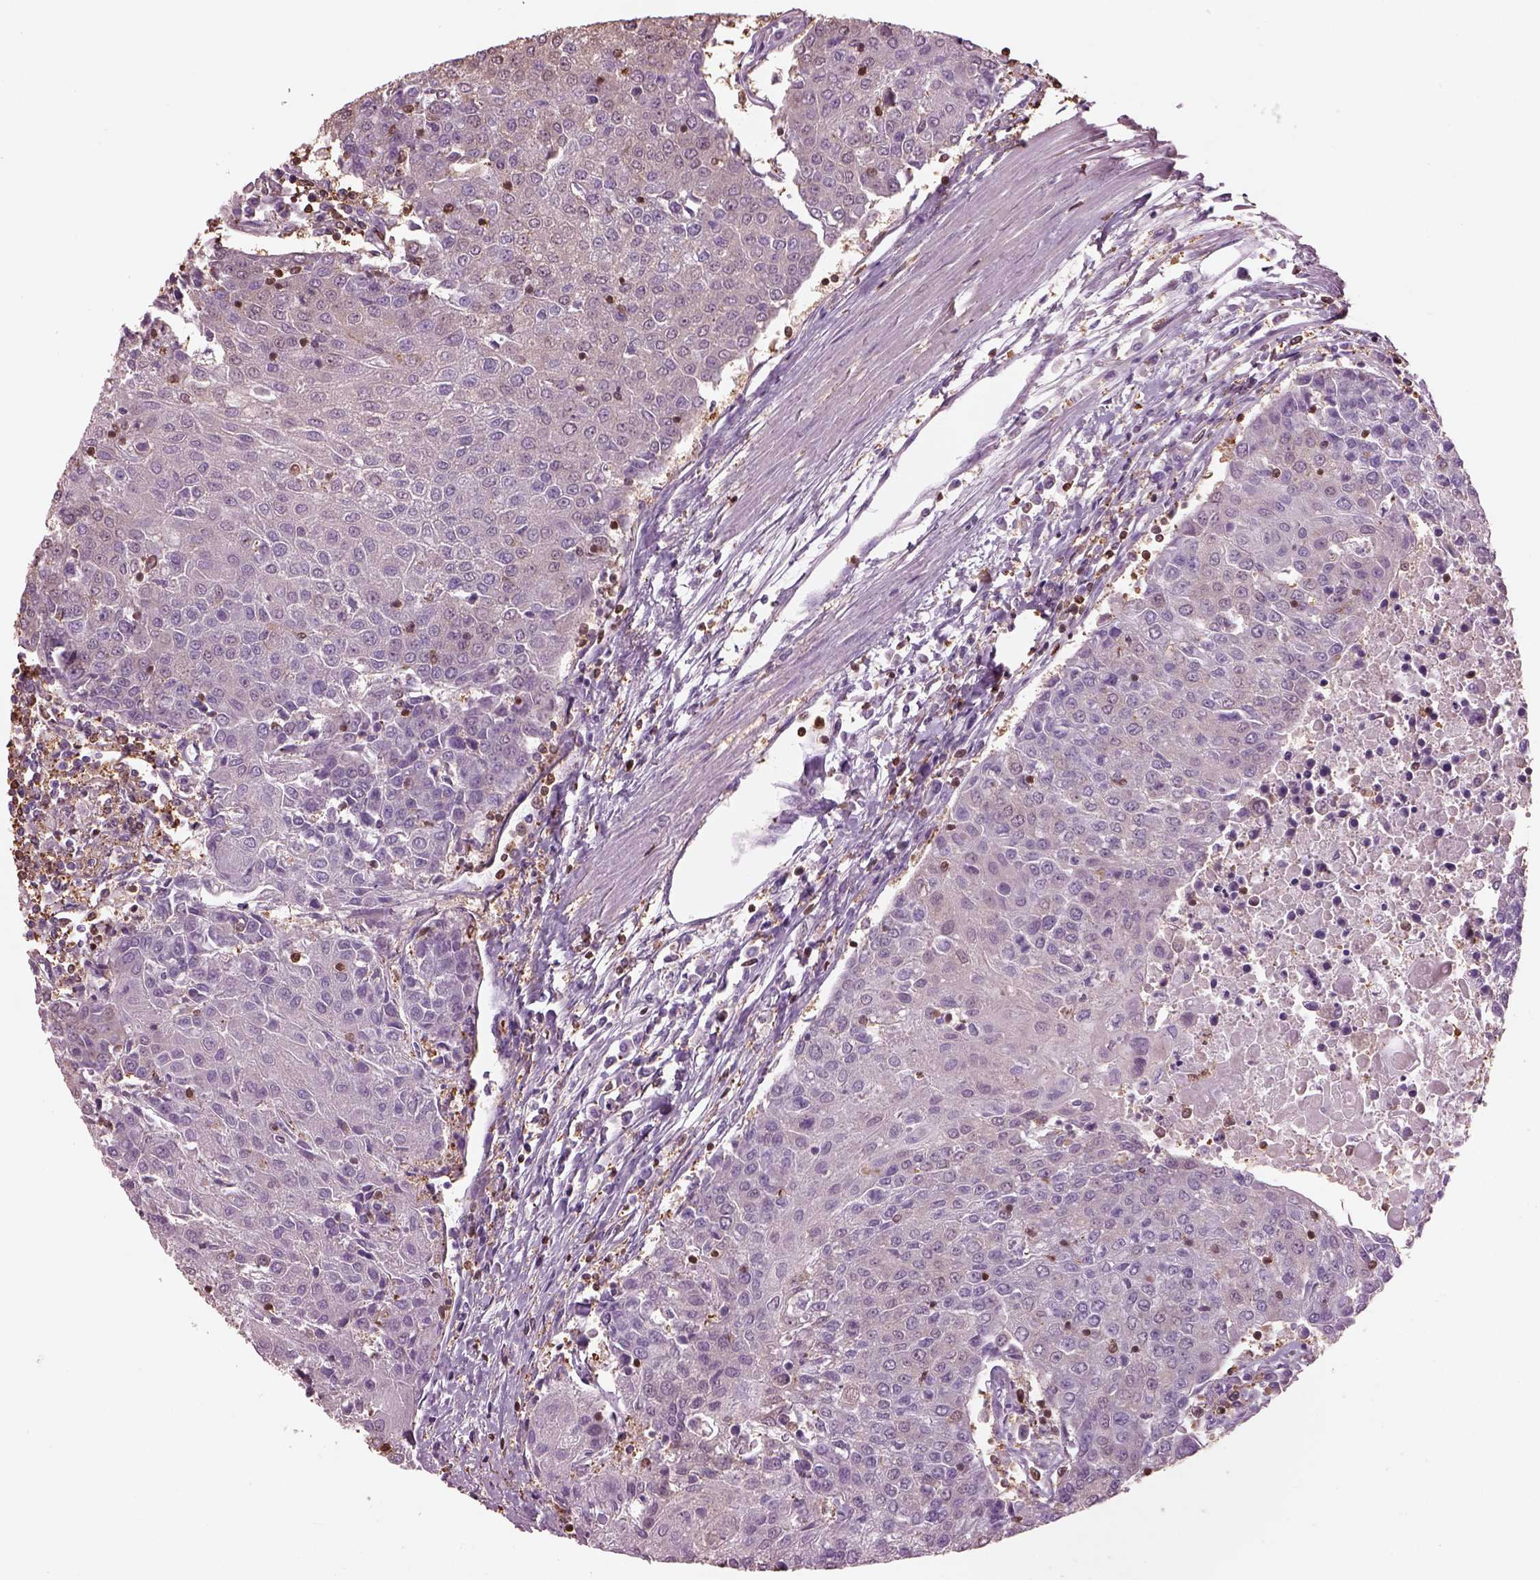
{"staining": {"intensity": "negative", "quantity": "none", "location": "none"}, "tissue": "urothelial cancer", "cell_type": "Tumor cells", "image_type": "cancer", "snomed": [{"axis": "morphology", "description": "Urothelial carcinoma, High grade"}, {"axis": "topography", "description": "Urinary bladder"}], "caption": "An image of human high-grade urothelial carcinoma is negative for staining in tumor cells.", "gene": "IL31RA", "patient": {"sex": "female", "age": 85}}